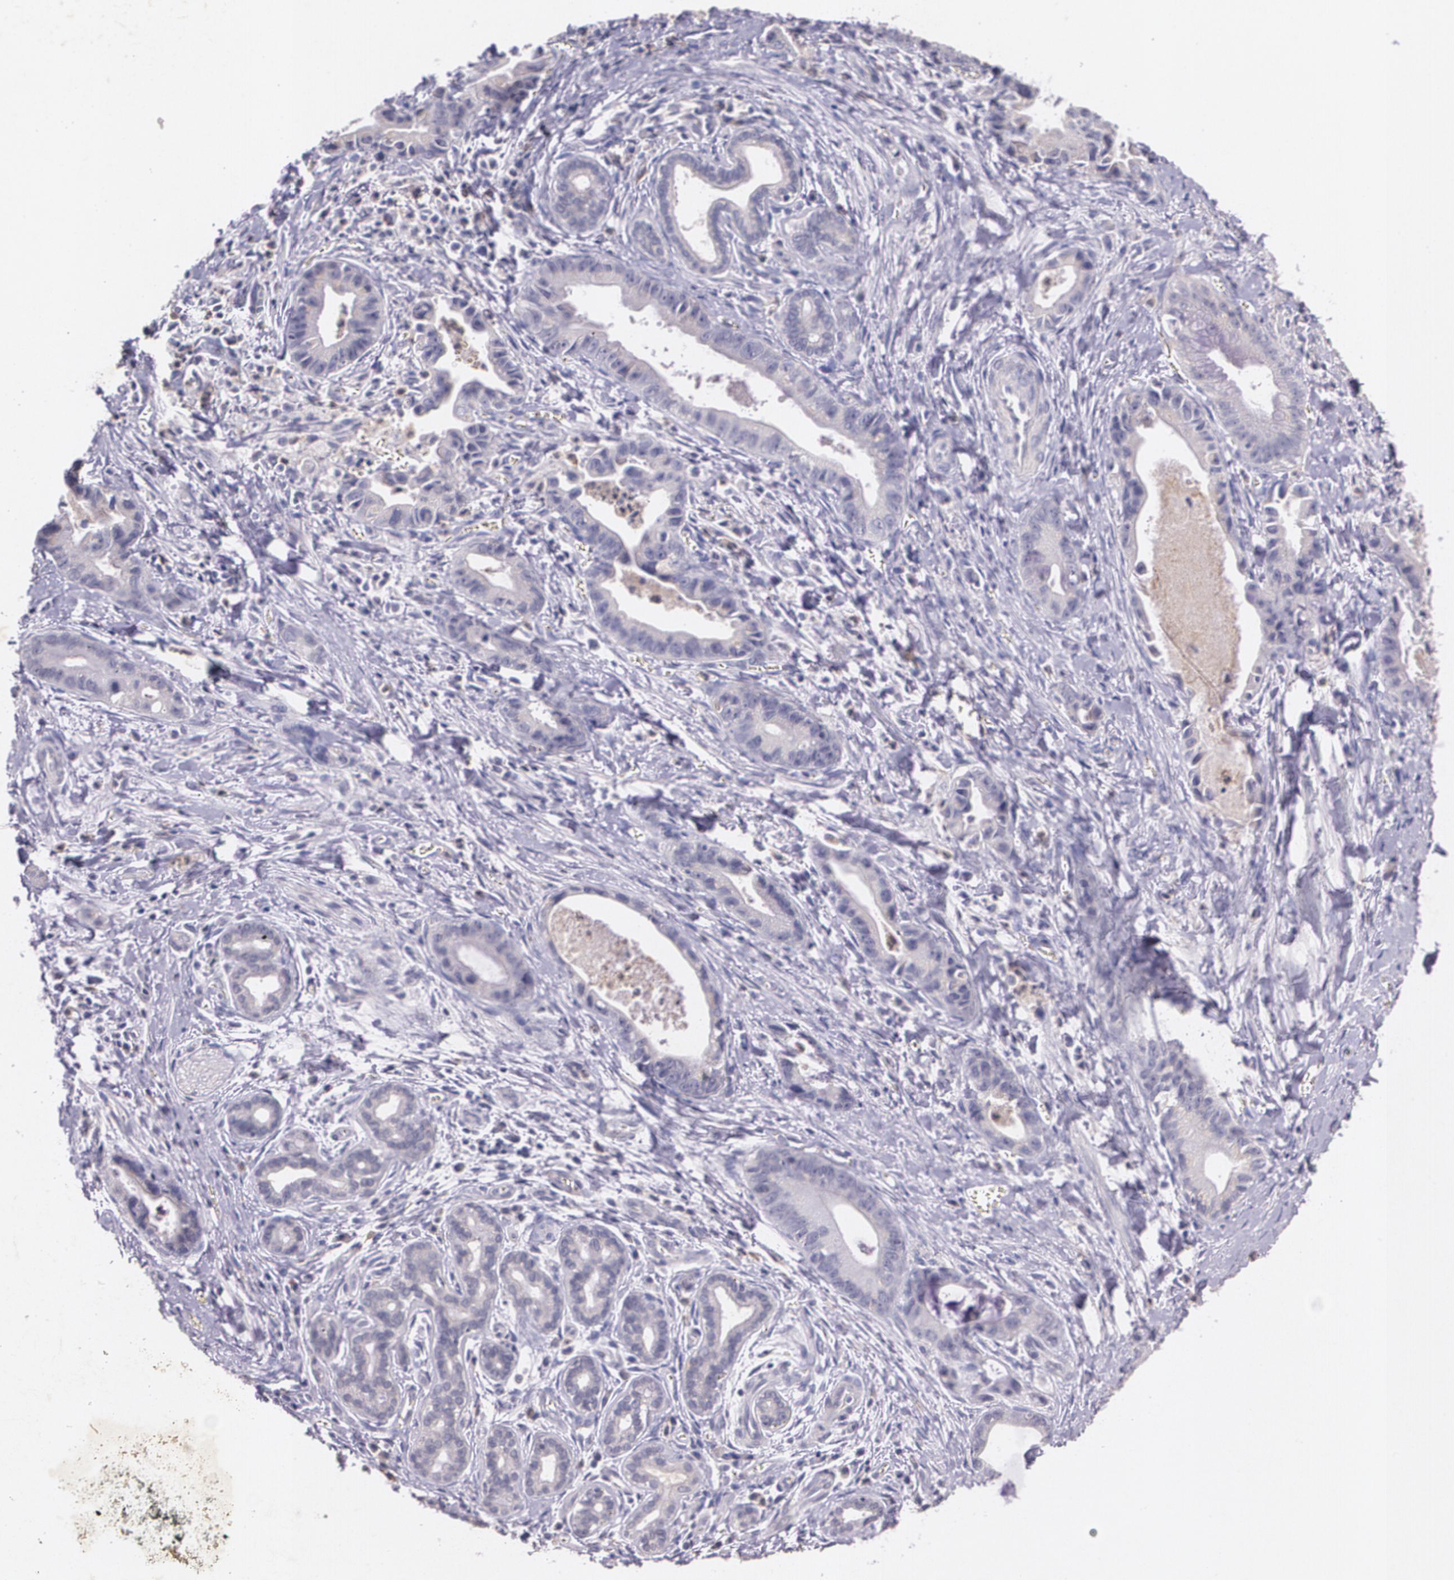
{"staining": {"intensity": "negative", "quantity": "none", "location": "none"}, "tissue": "liver cancer", "cell_type": "Tumor cells", "image_type": "cancer", "snomed": [{"axis": "morphology", "description": "Cholangiocarcinoma"}, {"axis": "topography", "description": "Liver"}], "caption": "DAB immunohistochemical staining of liver cancer (cholangiocarcinoma) displays no significant staining in tumor cells. Nuclei are stained in blue.", "gene": "TM4SF1", "patient": {"sex": "female", "age": 55}}